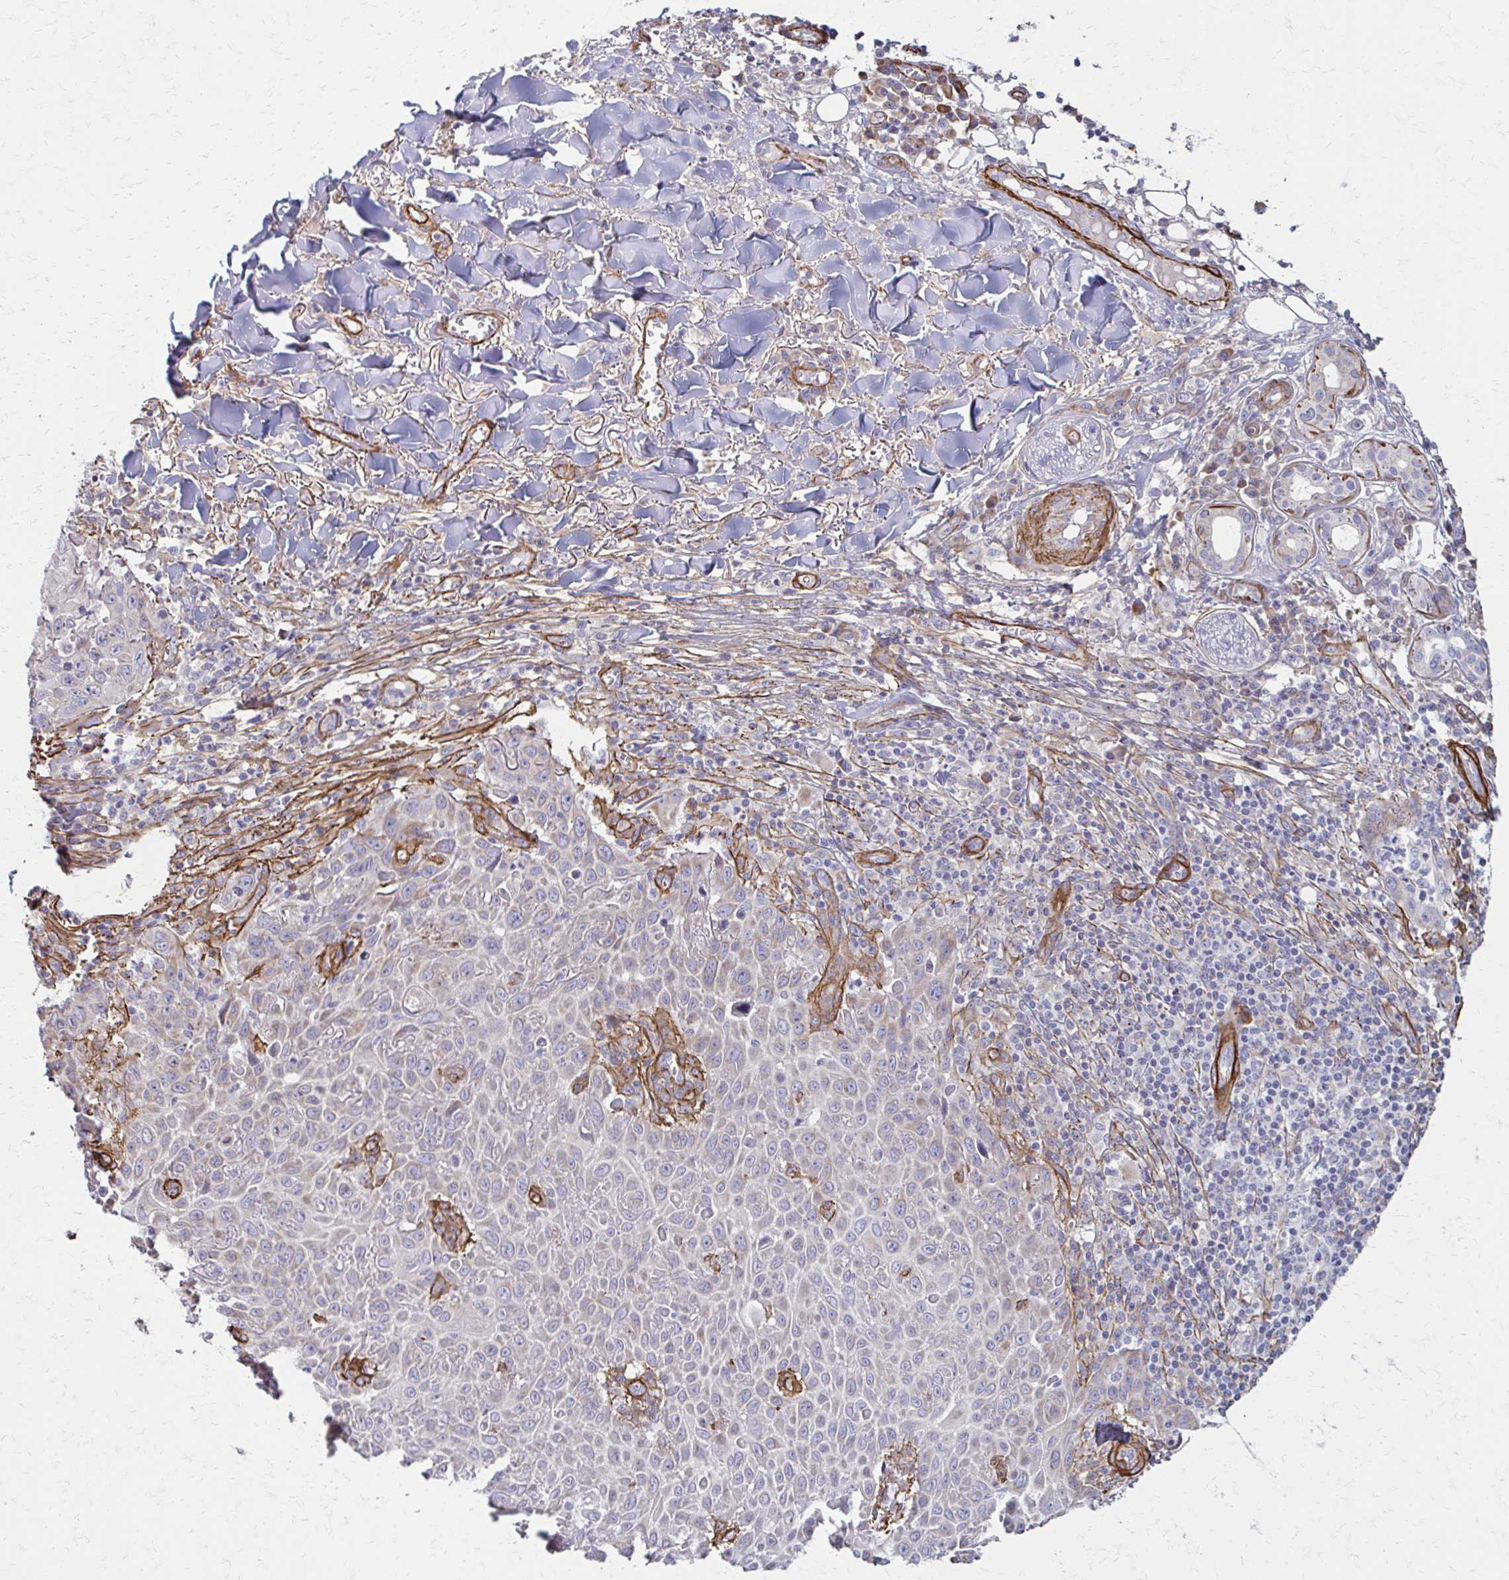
{"staining": {"intensity": "negative", "quantity": "none", "location": "none"}, "tissue": "skin cancer", "cell_type": "Tumor cells", "image_type": "cancer", "snomed": [{"axis": "morphology", "description": "Squamous cell carcinoma, NOS"}, {"axis": "topography", "description": "Skin"}], "caption": "Immunohistochemical staining of skin cancer exhibits no significant expression in tumor cells. The staining was performed using DAB to visualize the protein expression in brown, while the nuclei were stained in blue with hematoxylin (Magnification: 20x).", "gene": "TIMMDC1", "patient": {"sex": "male", "age": 75}}